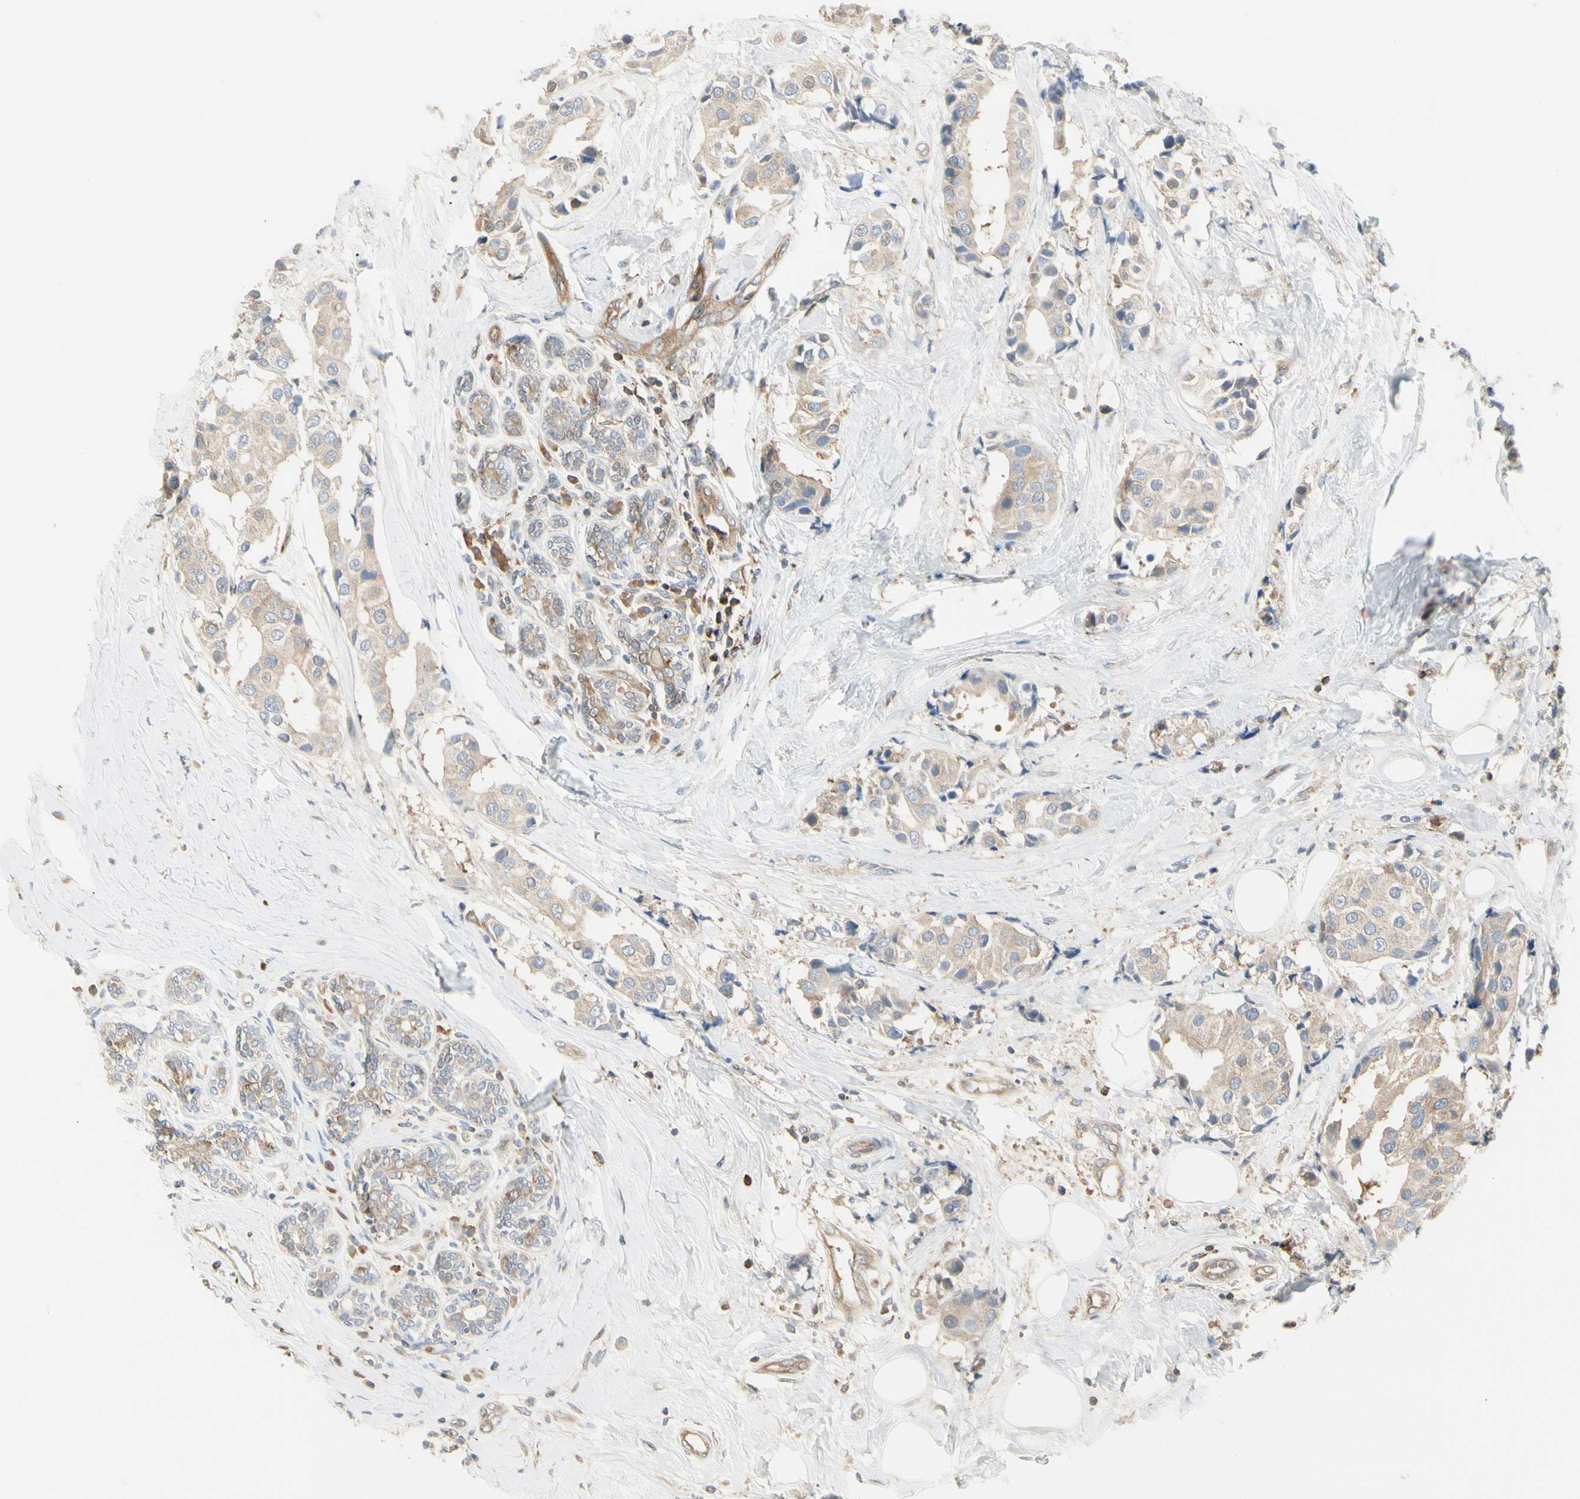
{"staining": {"intensity": "weak", "quantity": ">75%", "location": "cytoplasmic/membranous"}, "tissue": "breast cancer", "cell_type": "Tumor cells", "image_type": "cancer", "snomed": [{"axis": "morphology", "description": "Normal tissue, NOS"}, {"axis": "morphology", "description": "Duct carcinoma"}, {"axis": "topography", "description": "Breast"}], "caption": "Immunohistochemical staining of breast cancer demonstrates low levels of weak cytoplasmic/membranous protein expression in about >75% of tumor cells. The staining was performed using DAB to visualize the protein expression in brown, while the nuclei were stained in blue with hematoxylin (Magnification: 20x).", "gene": "NFKB2", "patient": {"sex": "female", "age": 39}}